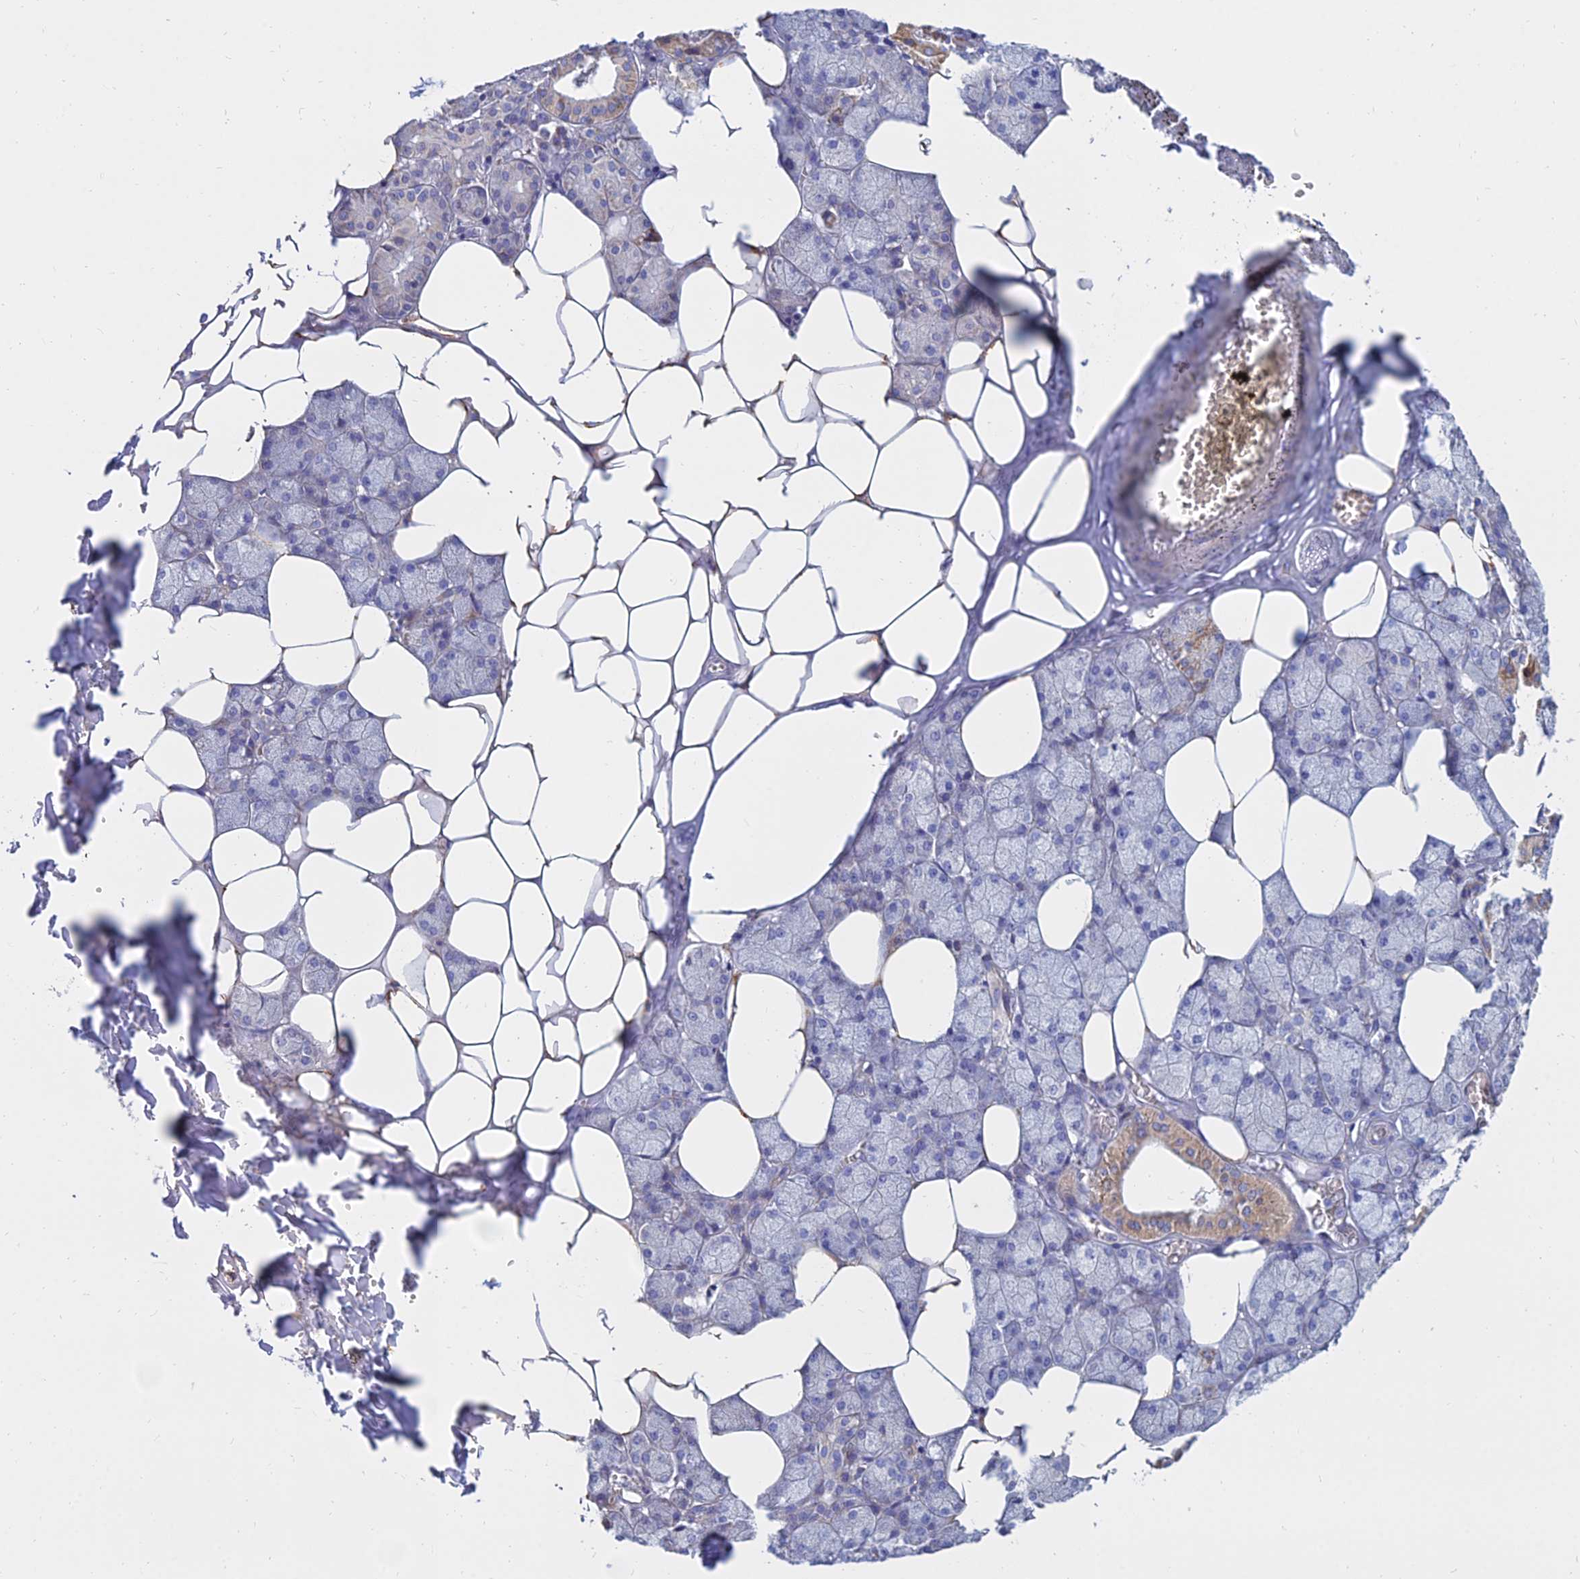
{"staining": {"intensity": "moderate", "quantity": "<25%", "location": "cytoplasmic/membranous"}, "tissue": "salivary gland", "cell_type": "Glandular cells", "image_type": "normal", "snomed": [{"axis": "morphology", "description": "Normal tissue, NOS"}, {"axis": "topography", "description": "Salivary gland"}], "caption": "Normal salivary gland displays moderate cytoplasmic/membranous expression in approximately <25% of glandular cells Nuclei are stained in blue..", "gene": "MGST1", "patient": {"sex": "male", "age": 62}}